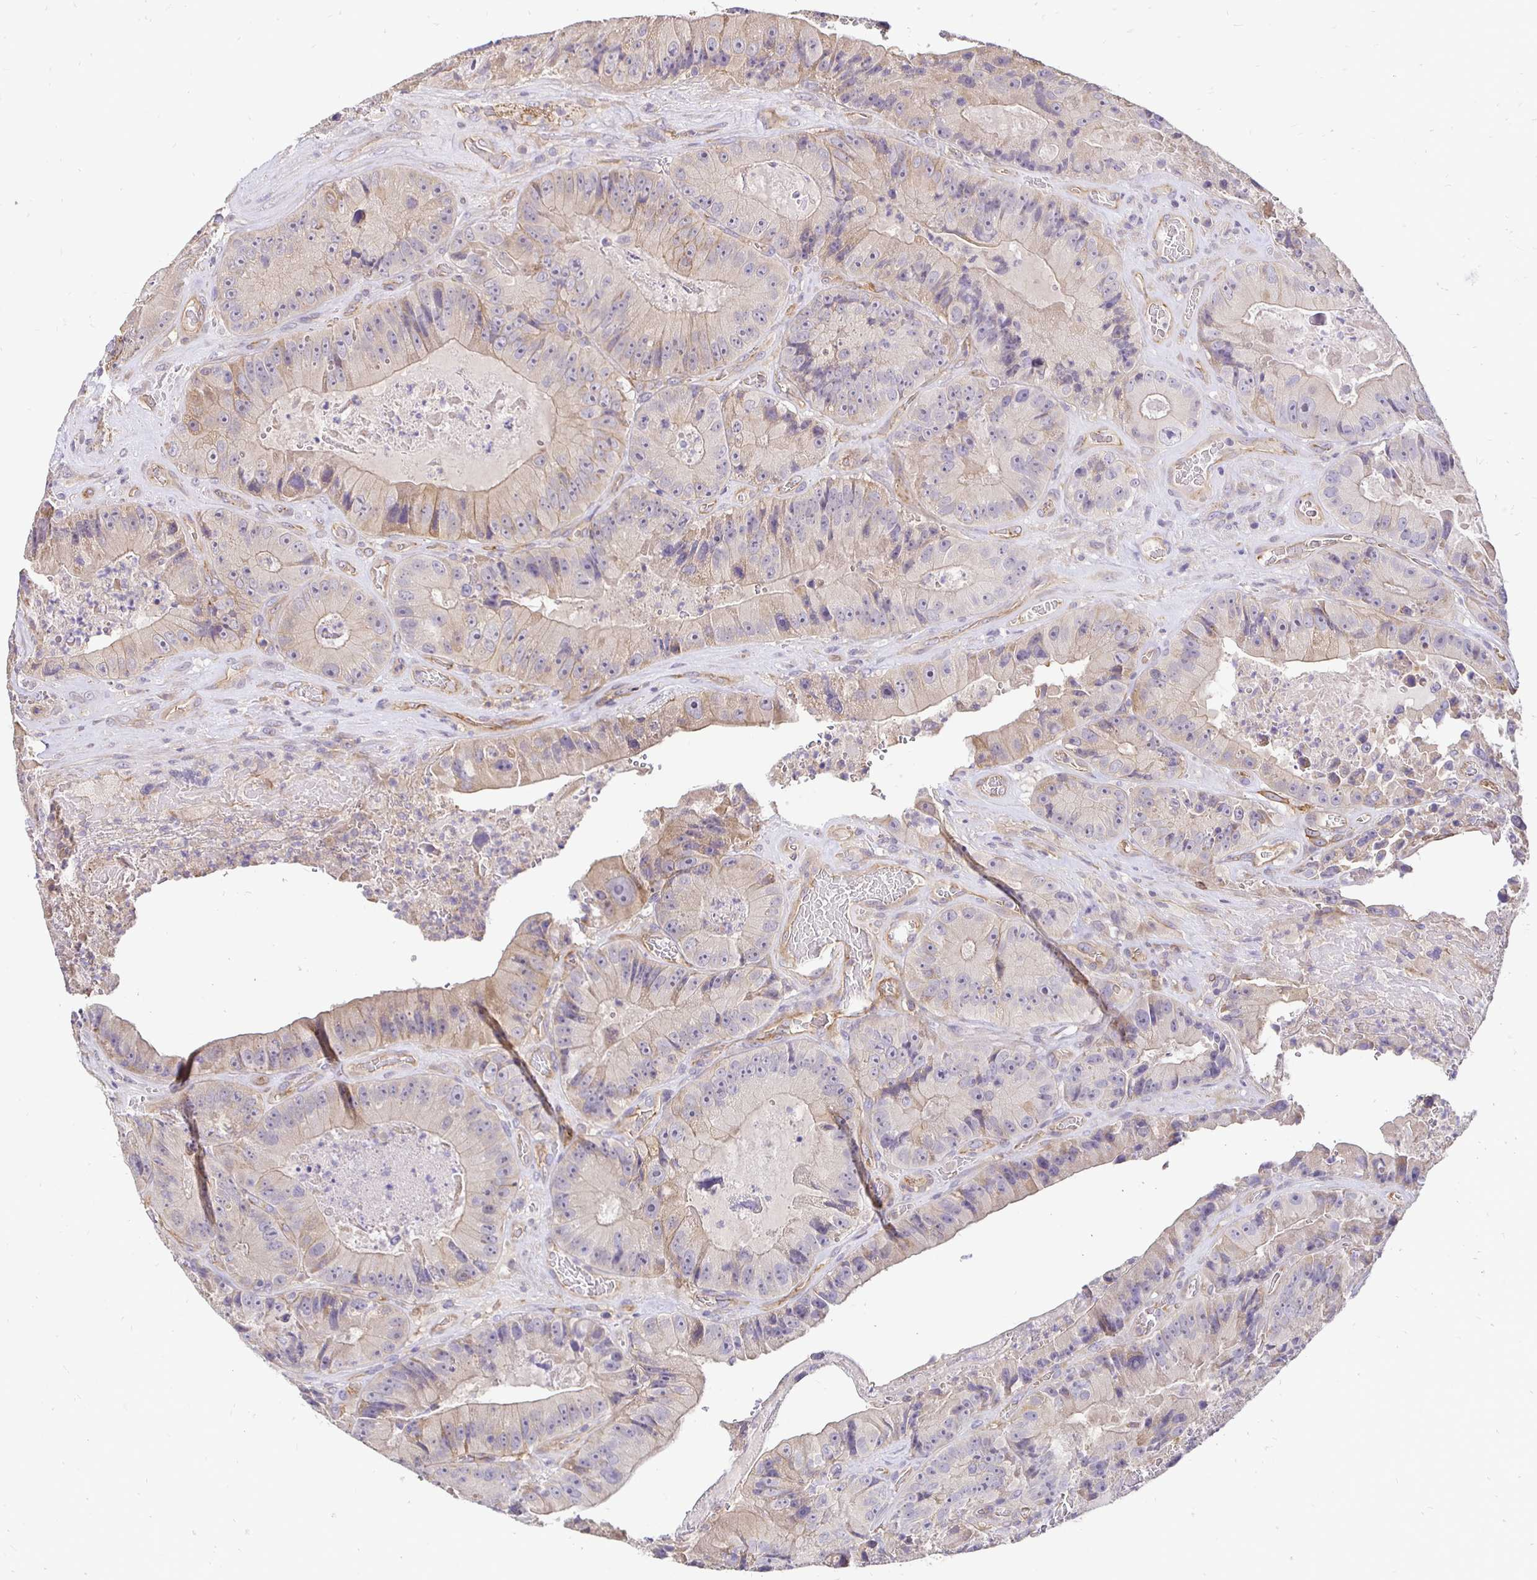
{"staining": {"intensity": "weak", "quantity": "<25%", "location": "cytoplasmic/membranous"}, "tissue": "colorectal cancer", "cell_type": "Tumor cells", "image_type": "cancer", "snomed": [{"axis": "morphology", "description": "Adenocarcinoma, NOS"}, {"axis": "topography", "description": "Colon"}], "caption": "This is an immunohistochemistry (IHC) photomicrograph of colorectal cancer. There is no staining in tumor cells.", "gene": "SLC9A1", "patient": {"sex": "female", "age": 86}}